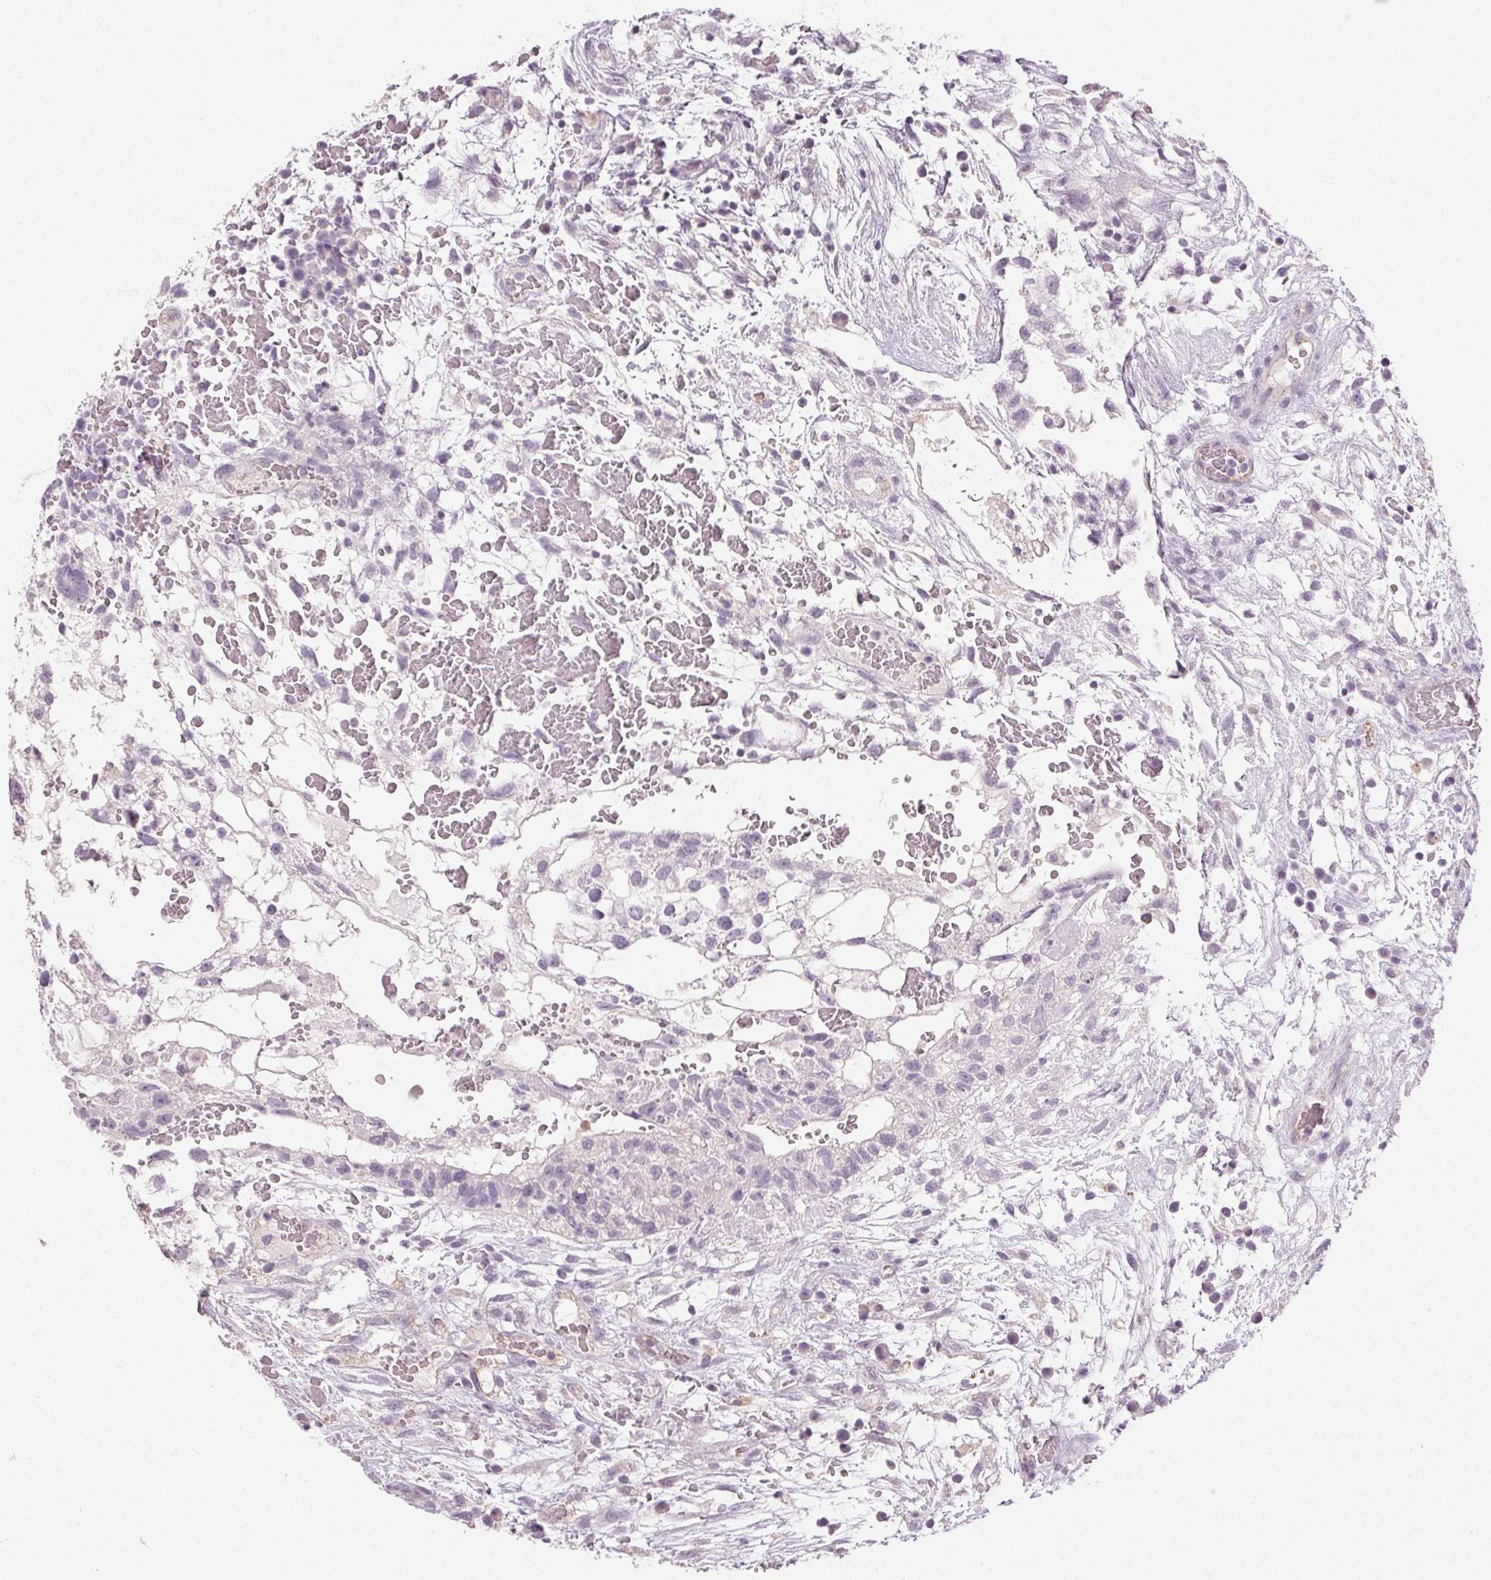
{"staining": {"intensity": "negative", "quantity": "none", "location": "none"}, "tissue": "testis cancer", "cell_type": "Tumor cells", "image_type": "cancer", "snomed": [{"axis": "morphology", "description": "Normal tissue, NOS"}, {"axis": "morphology", "description": "Carcinoma, Embryonal, NOS"}, {"axis": "topography", "description": "Testis"}], "caption": "A histopathology image of human testis cancer (embryonal carcinoma) is negative for staining in tumor cells.", "gene": "CLTRN", "patient": {"sex": "male", "age": 32}}